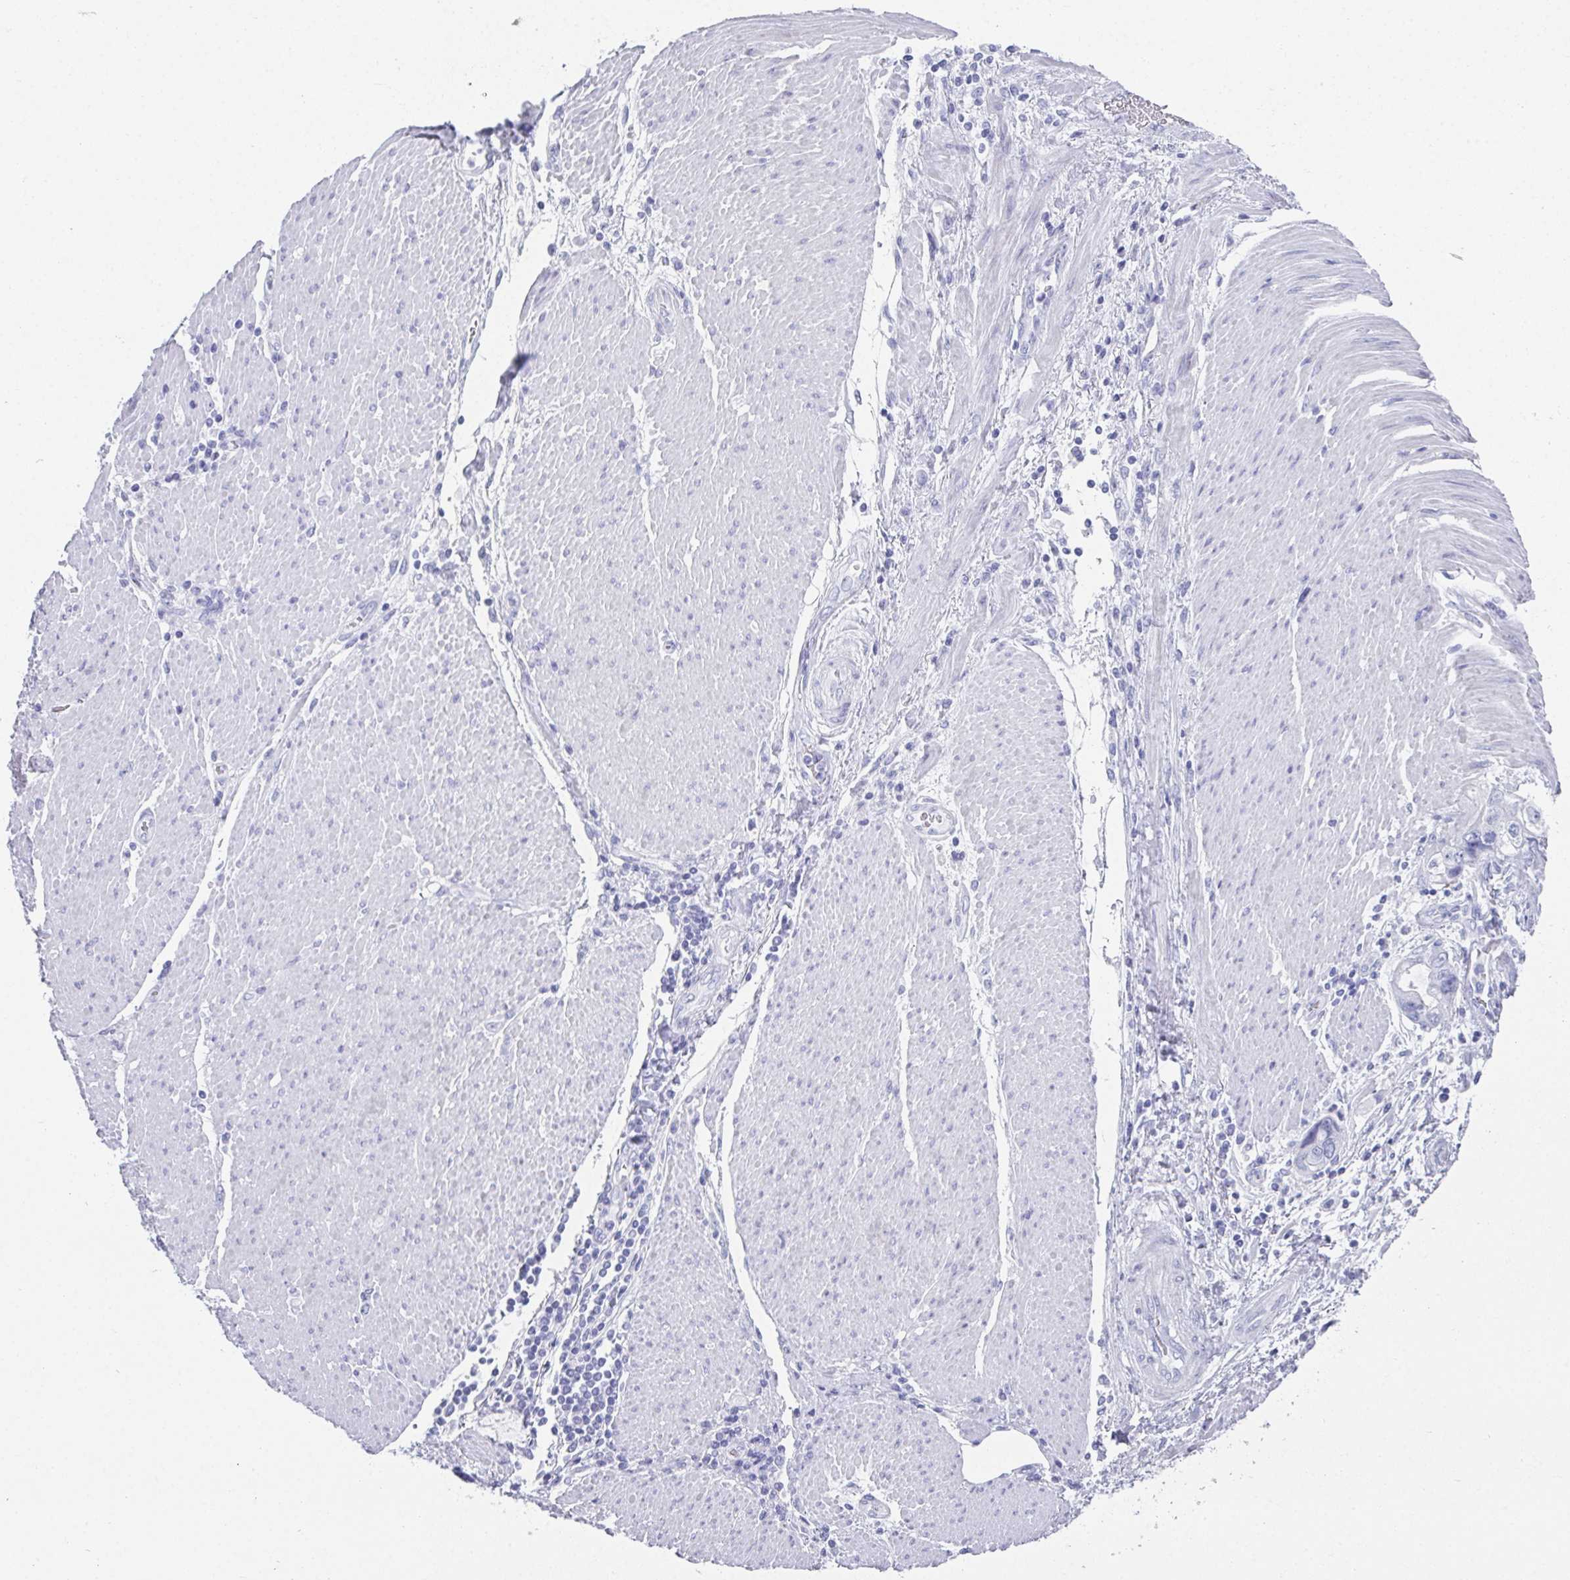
{"staining": {"intensity": "negative", "quantity": "none", "location": "none"}, "tissue": "stomach cancer", "cell_type": "Tumor cells", "image_type": "cancer", "snomed": [{"axis": "morphology", "description": "Adenocarcinoma, NOS"}, {"axis": "topography", "description": "Pancreas"}, {"axis": "topography", "description": "Stomach, upper"}], "caption": "Stomach adenocarcinoma stained for a protein using immunohistochemistry (IHC) demonstrates no expression tumor cells.", "gene": "SYCP1", "patient": {"sex": "male", "age": 77}}